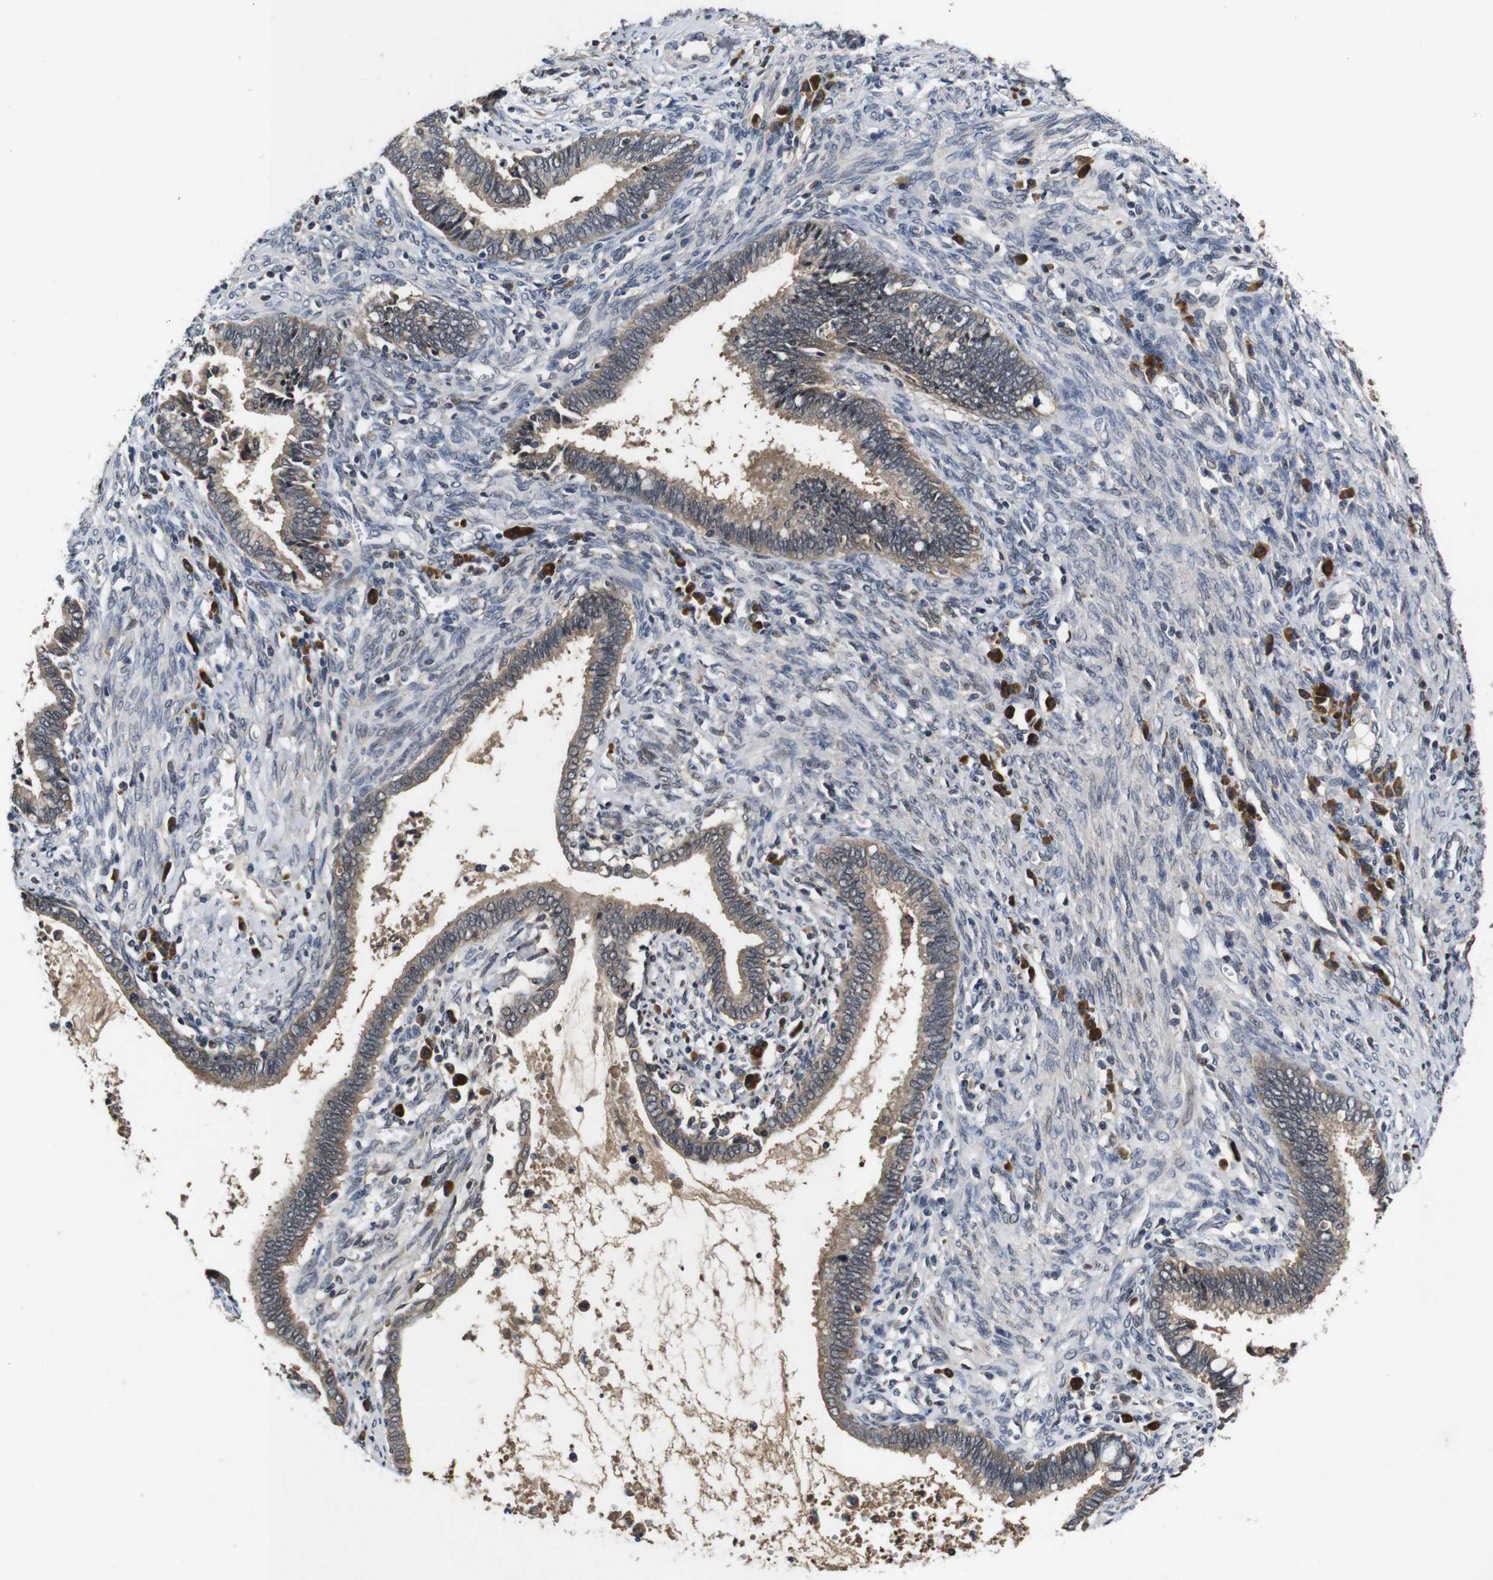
{"staining": {"intensity": "weak", "quantity": ">75%", "location": "cytoplasmic/membranous"}, "tissue": "cervical cancer", "cell_type": "Tumor cells", "image_type": "cancer", "snomed": [{"axis": "morphology", "description": "Adenocarcinoma, NOS"}, {"axis": "topography", "description": "Cervix"}], "caption": "Protein expression by IHC reveals weak cytoplasmic/membranous positivity in approximately >75% of tumor cells in cervical adenocarcinoma. Using DAB (3,3'-diaminobenzidine) (brown) and hematoxylin (blue) stains, captured at high magnification using brightfield microscopy.", "gene": "ZBTB46", "patient": {"sex": "female", "age": 44}}